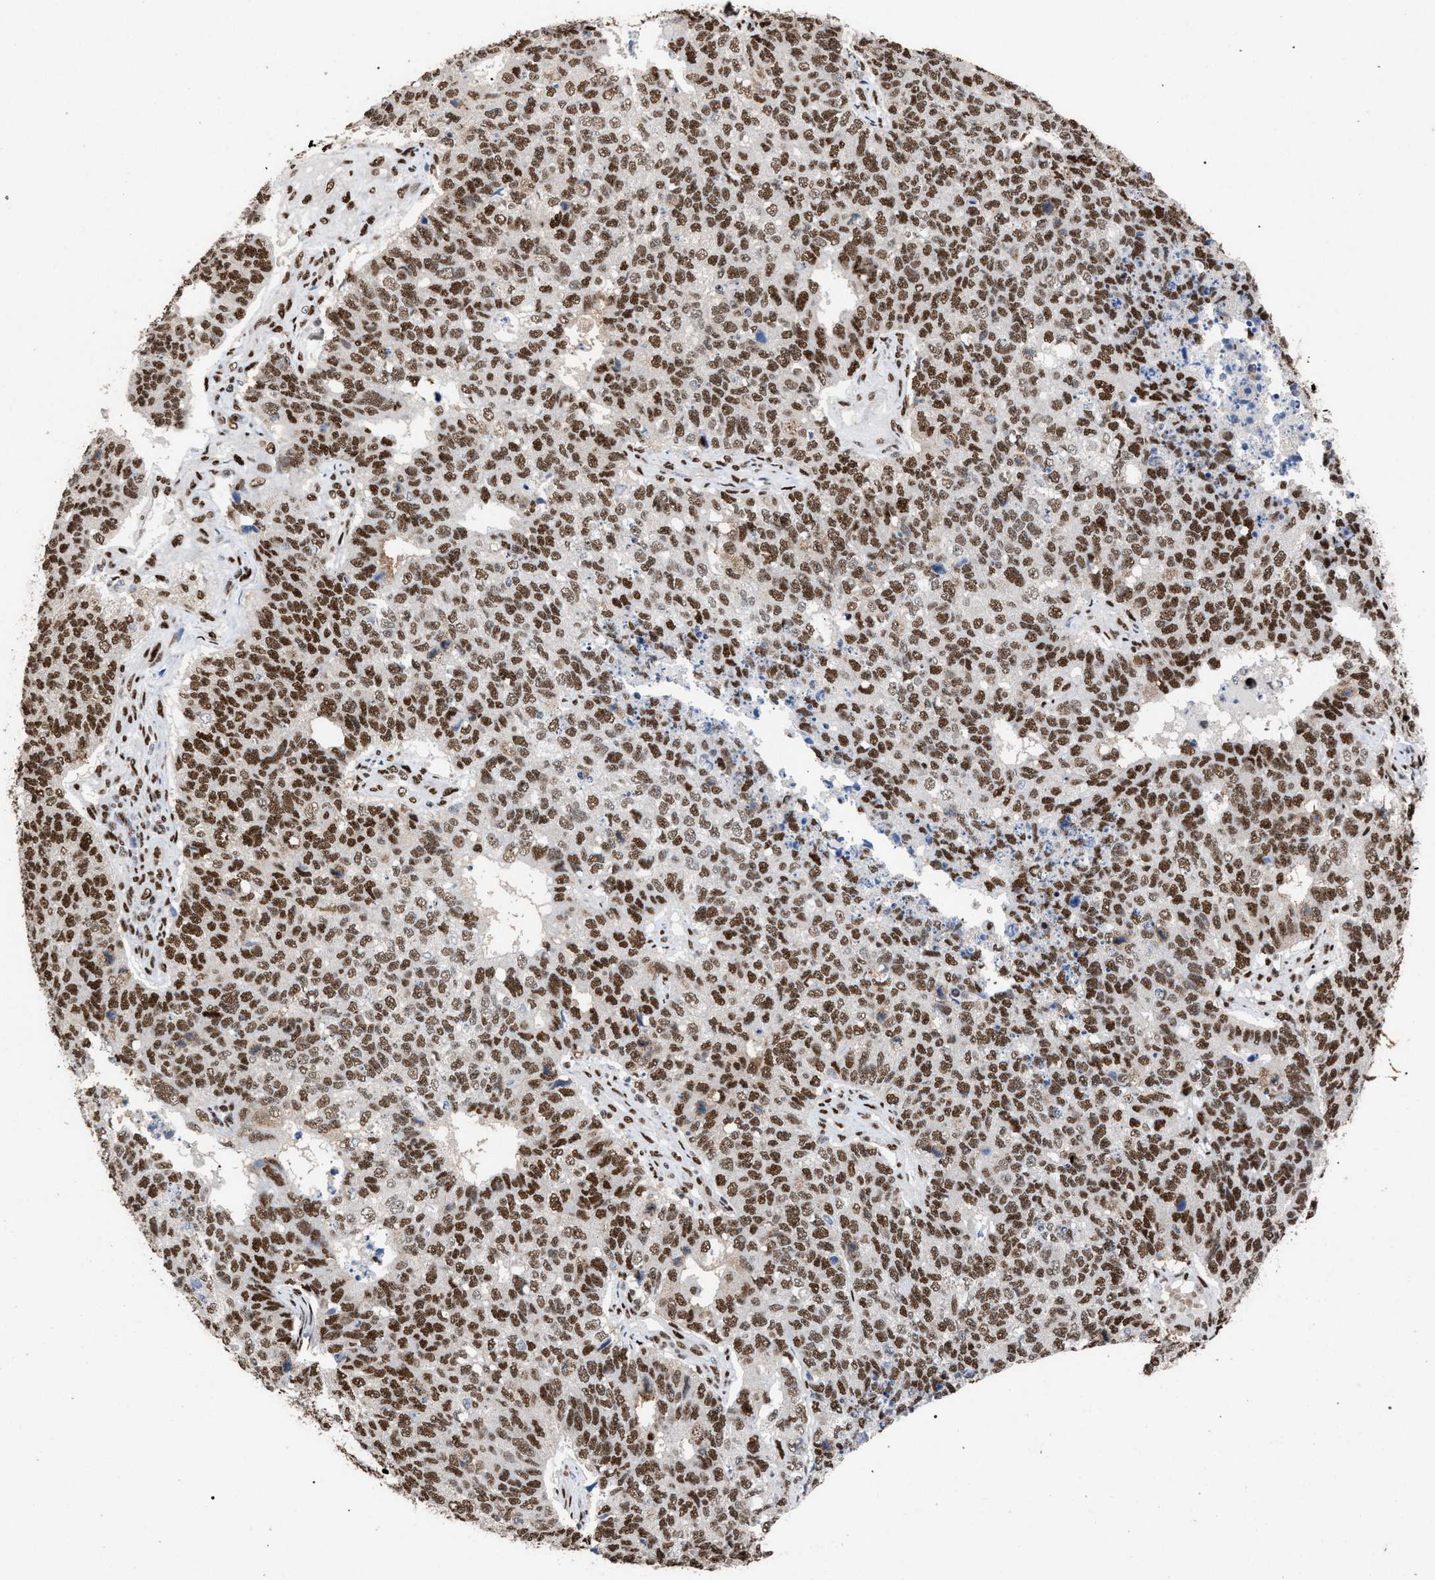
{"staining": {"intensity": "moderate", "quantity": ">75%", "location": "nuclear"}, "tissue": "cervical cancer", "cell_type": "Tumor cells", "image_type": "cancer", "snomed": [{"axis": "morphology", "description": "Squamous cell carcinoma, NOS"}, {"axis": "topography", "description": "Cervix"}], "caption": "Brown immunohistochemical staining in squamous cell carcinoma (cervical) exhibits moderate nuclear staining in approximately >75% of tumor cells. Nuclei are stained in blue.", "gene": "TP53BP1", "patient": {"sex": "female", "age": 63}}